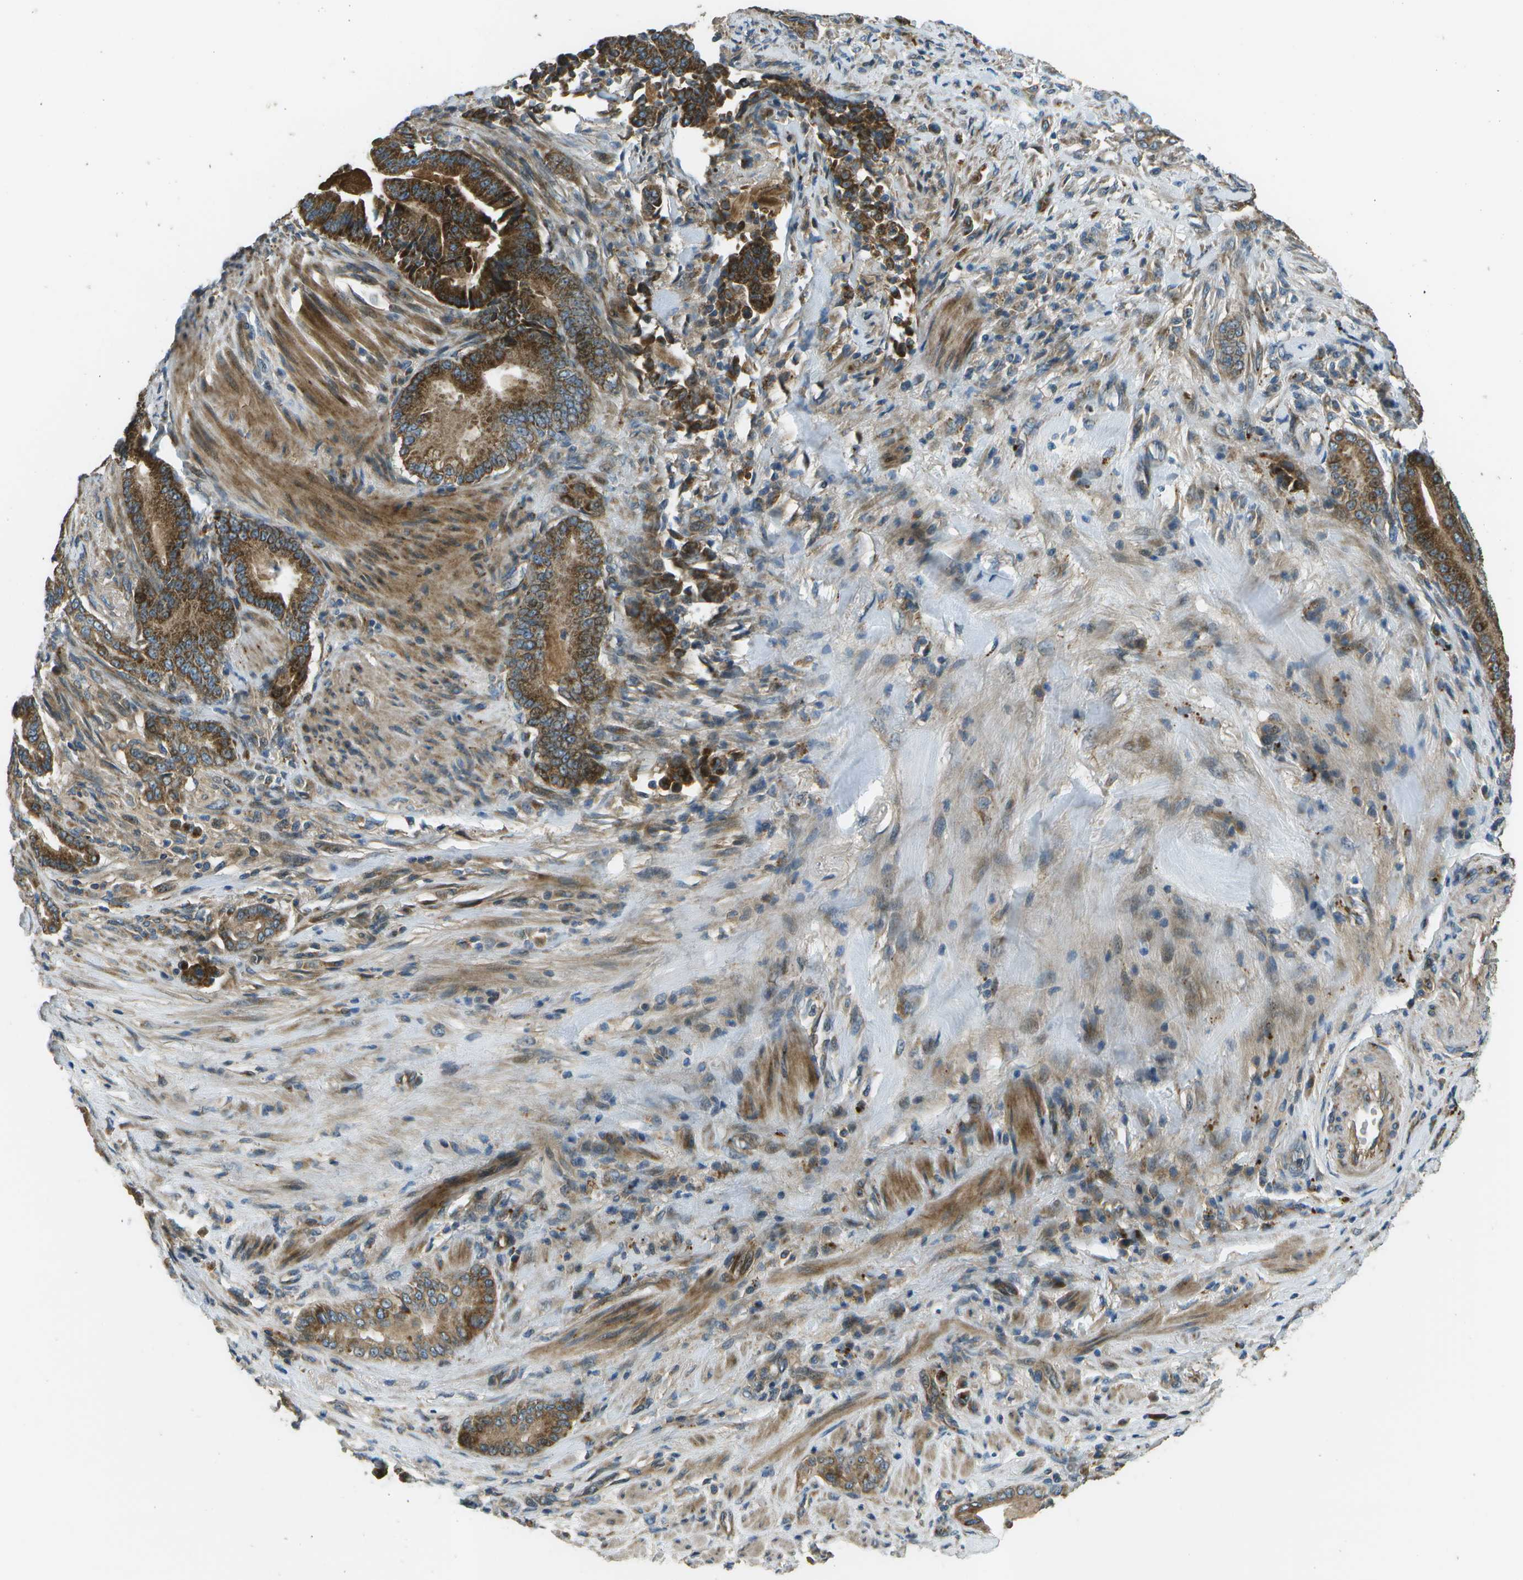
{"staining": {"intensity": "strong", "quantity": ">75%", "location": "cytoplasmic/membranous"}, "tissue": "pancreatic cancer", "cell_type": "Tumor cells", "image_type": "cancer", "snomed": [{"axis": "morphology", "description": "Normal tissue, NOS"}, {"axis": "morphology", "description": "Adenocarcinoma, NOS"}, {"axis": "topography", "description": "Pancreas"}], "caption": "High-magnification brightfield microscopy of pancreatic cancer (adenocarcinoma) stained with DAB (brown) and counterstained with hematoxylin (blue). tumor cells exhibit strong cytoplasmic/membranous positivity is appreciated in approximately>75% of cells.", "gene": "PXYLP1", "patient": {"sex": "male", "age": 63}}